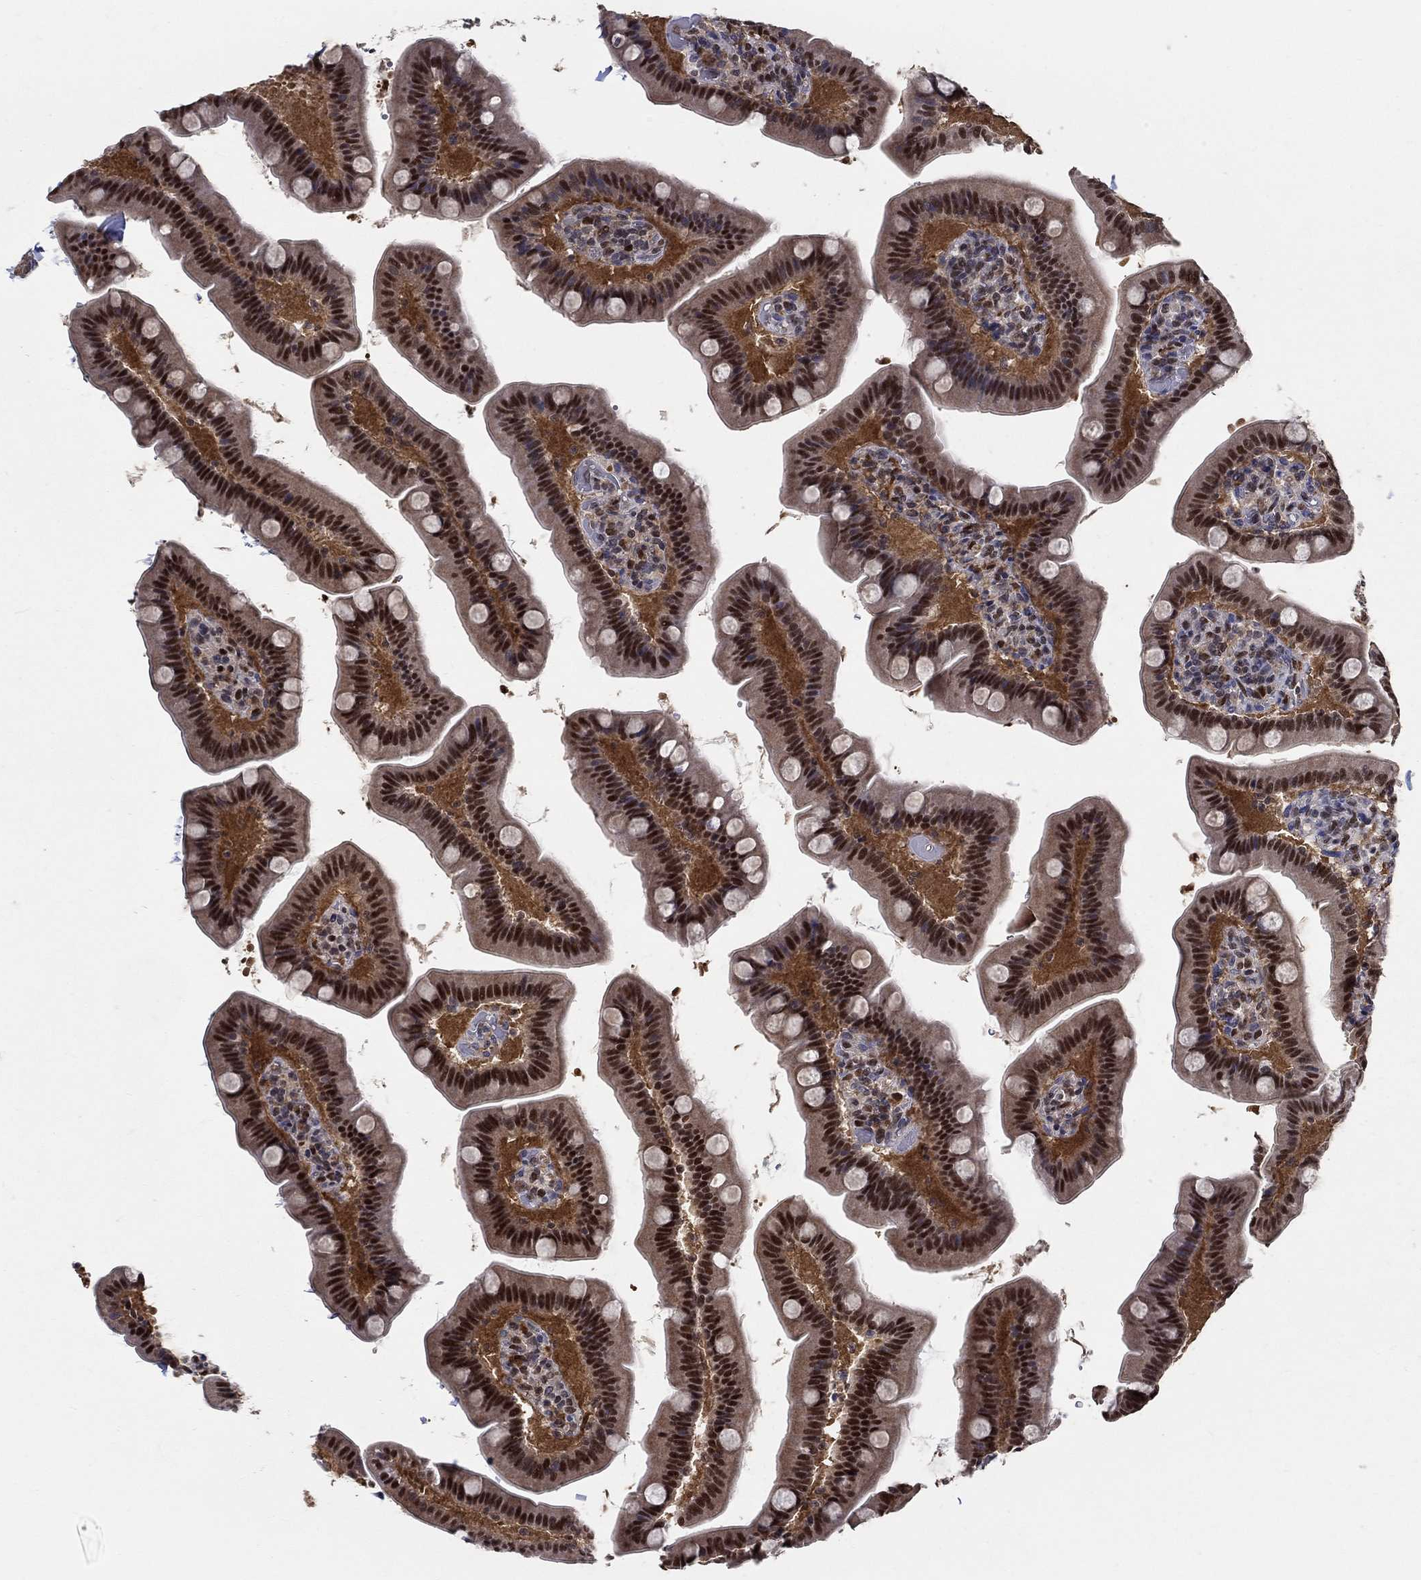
{"staining": {"intensity": "strong", "quantity": "25%-75%", "location": "nuclear"}, "tissue": "small intestine", "cell_type": "Glandular cells", "image_type": "normal", "snomed": [{"axis": "morphology", "description": "Normal tissue, NOS"}, {"axis": "topography", "description": "Small intestine"}], "caption": "This micrograph exhibits immunohistochemistry (IHC) staining of unremarkable human small intestine, with high strong nuclear positivity in approximately 25%-75% of glandular cells.", "gene": "ZNF594", "patient": {"sex": "male", "age": 66}}